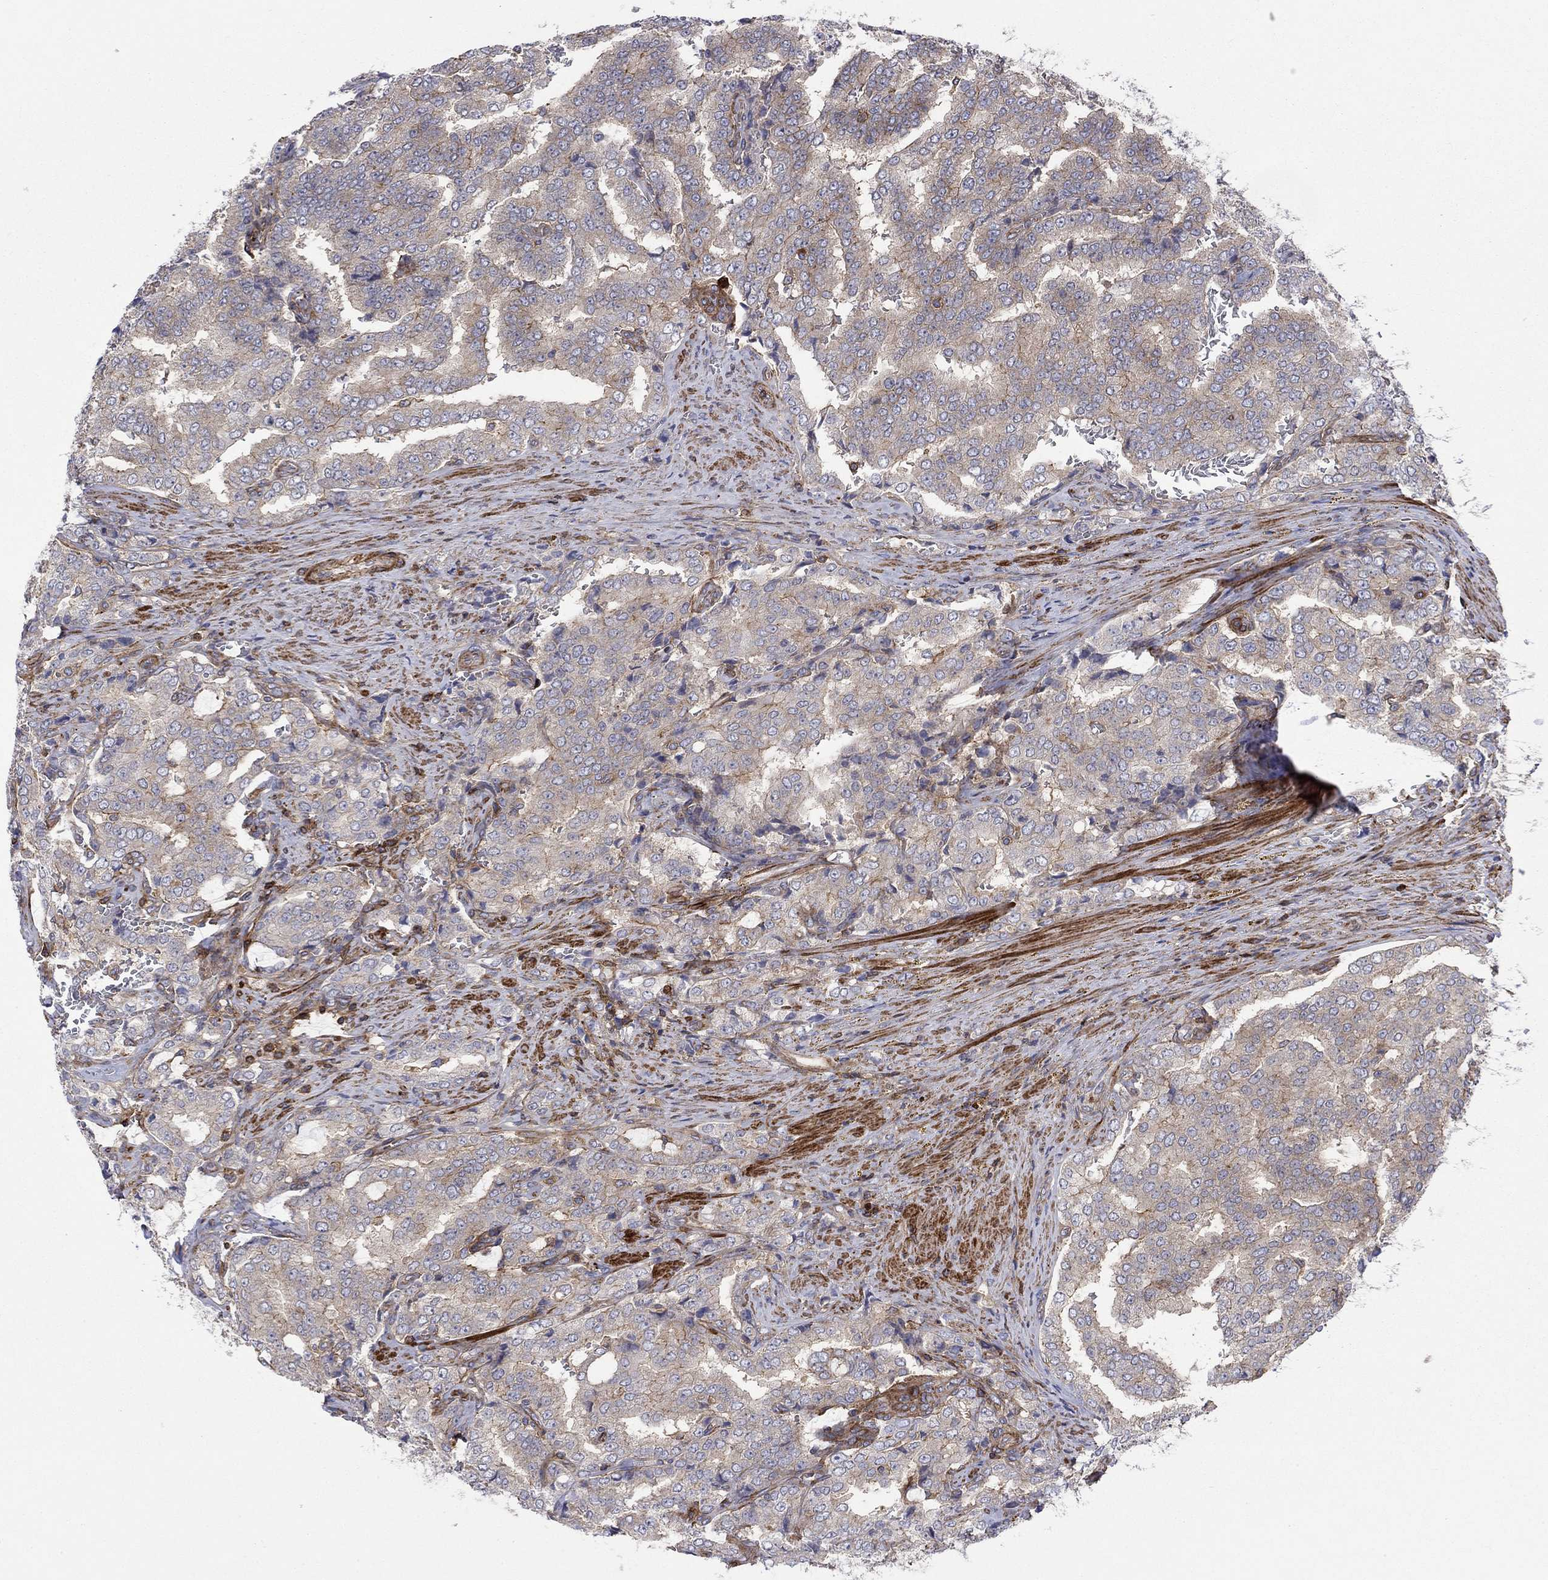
{"staining": {"intensity": "moderate", "quantity": "<25%", "location": "cytoplasmic/membranous"}, "tissue": "prostate cancer", "cell_type": "Tumor cells", "image_type": "cancer", "snomed": [{"axis": "morphology", "description": "Adenocarcinoma, NOS"}, {"axis": "topography", "description": "Prostate"}], "caption": "Immunohistochemistry (IHC) of human prostate adenocarcinoma reveals low levels of moderate cytoplasmic/membranous positivity in about <25% of tumor cells.", "gene": "PAG1", "patient": {"sex": "male", "age": 65}}